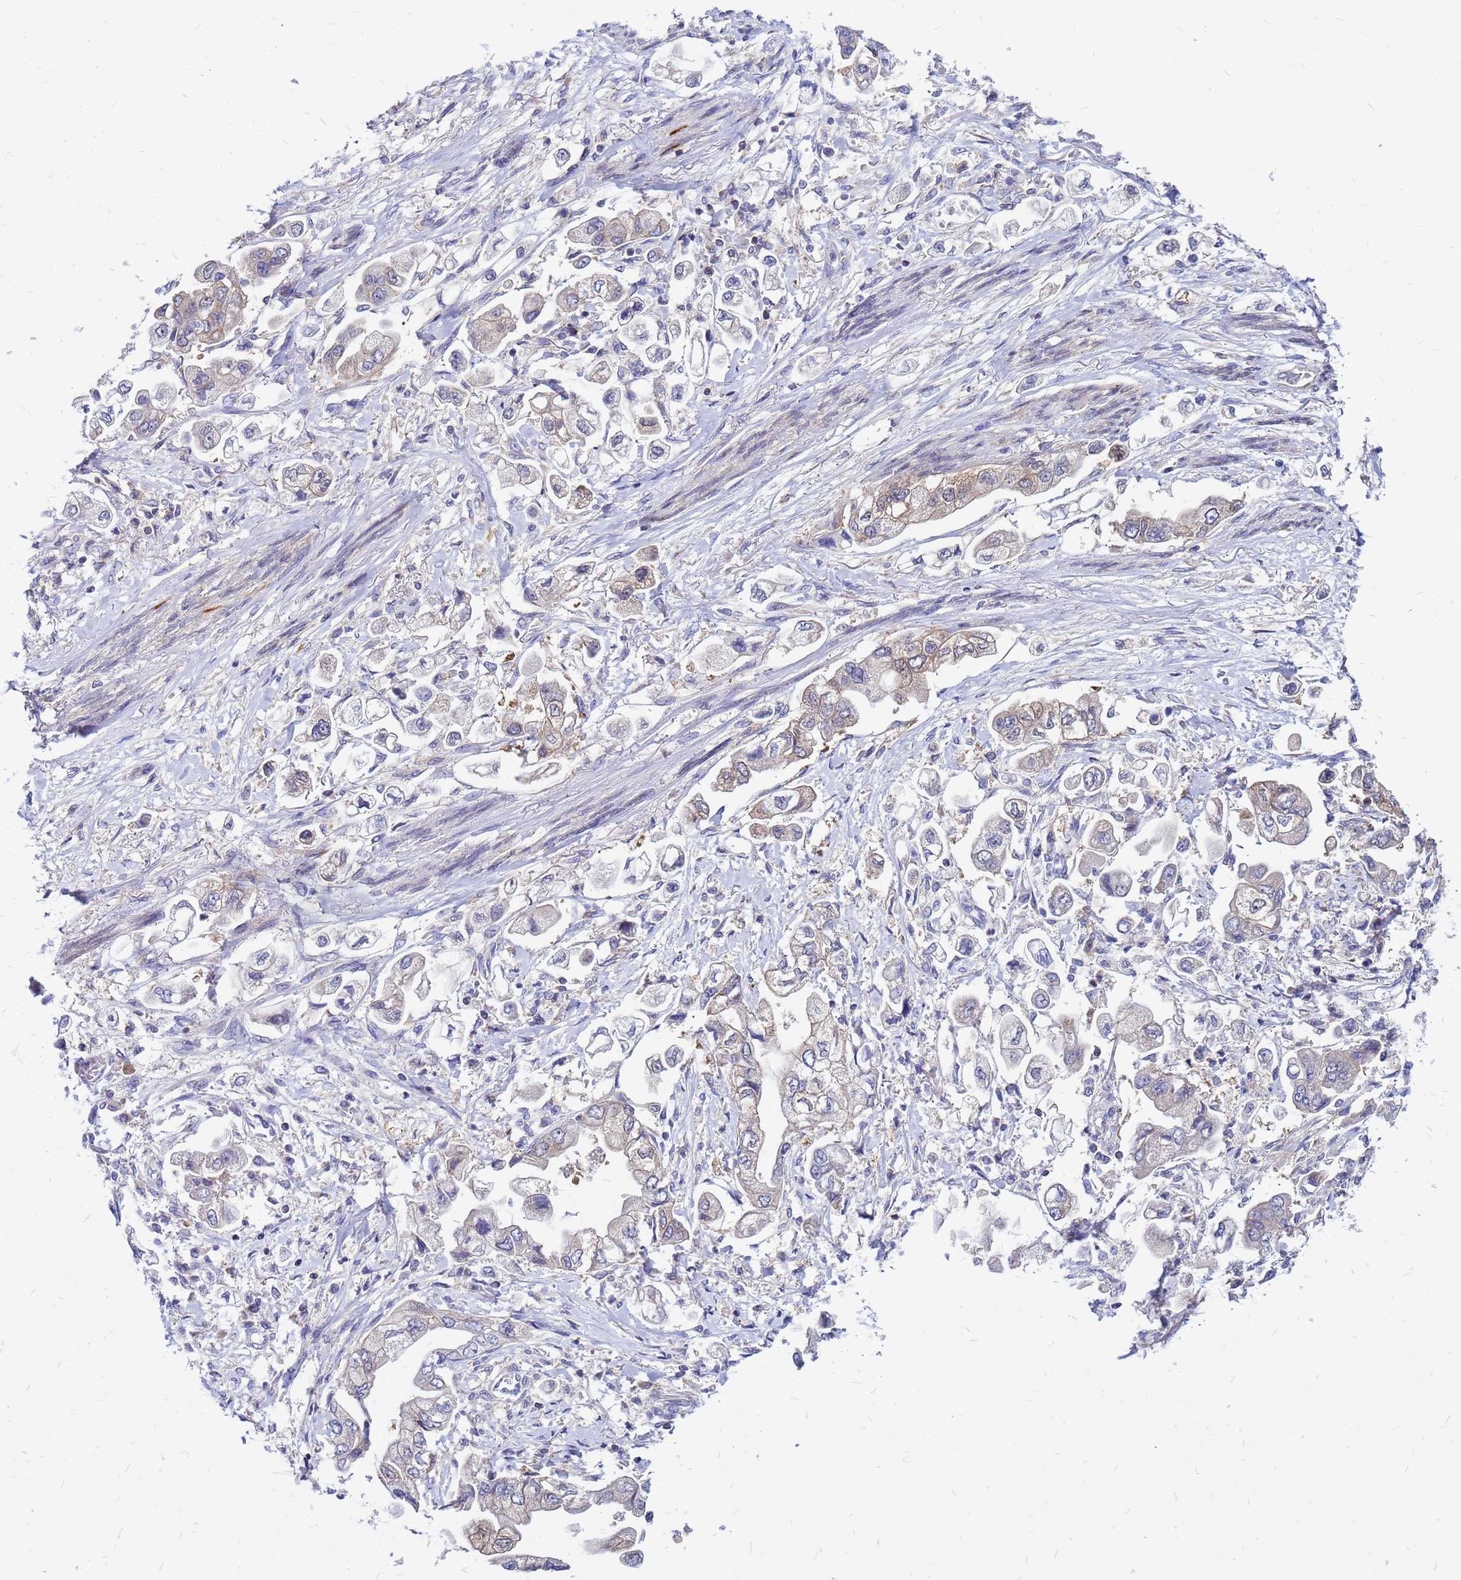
{"staining": {"intensity": "moderate", "quantity": "<25%", "location": "cytoplasmic/membranous"}, "tissue": "stomach cancer", "cell_type": "Tumor cells", "image_type": "cancer", "snomed": [{"axis": "morphology", "description": "Adenocarcinoma, NOS"}, {"axis": "topography", "description": "Stomach"}], "caption": "Protein staining by immunohistochemistry demonstrates moderate cytoplasmic/membranous positivity in about <25% of tumor cells in adenocarcinoma (stomach). (Stains: DAB (3,3'-diaminobenzidine) in brown, nuclei in blue, Microscopy: brightfield microscopy at high magnification).", "gene": "FHIP1A", "patient": {"sex": "male", "age": 62}}